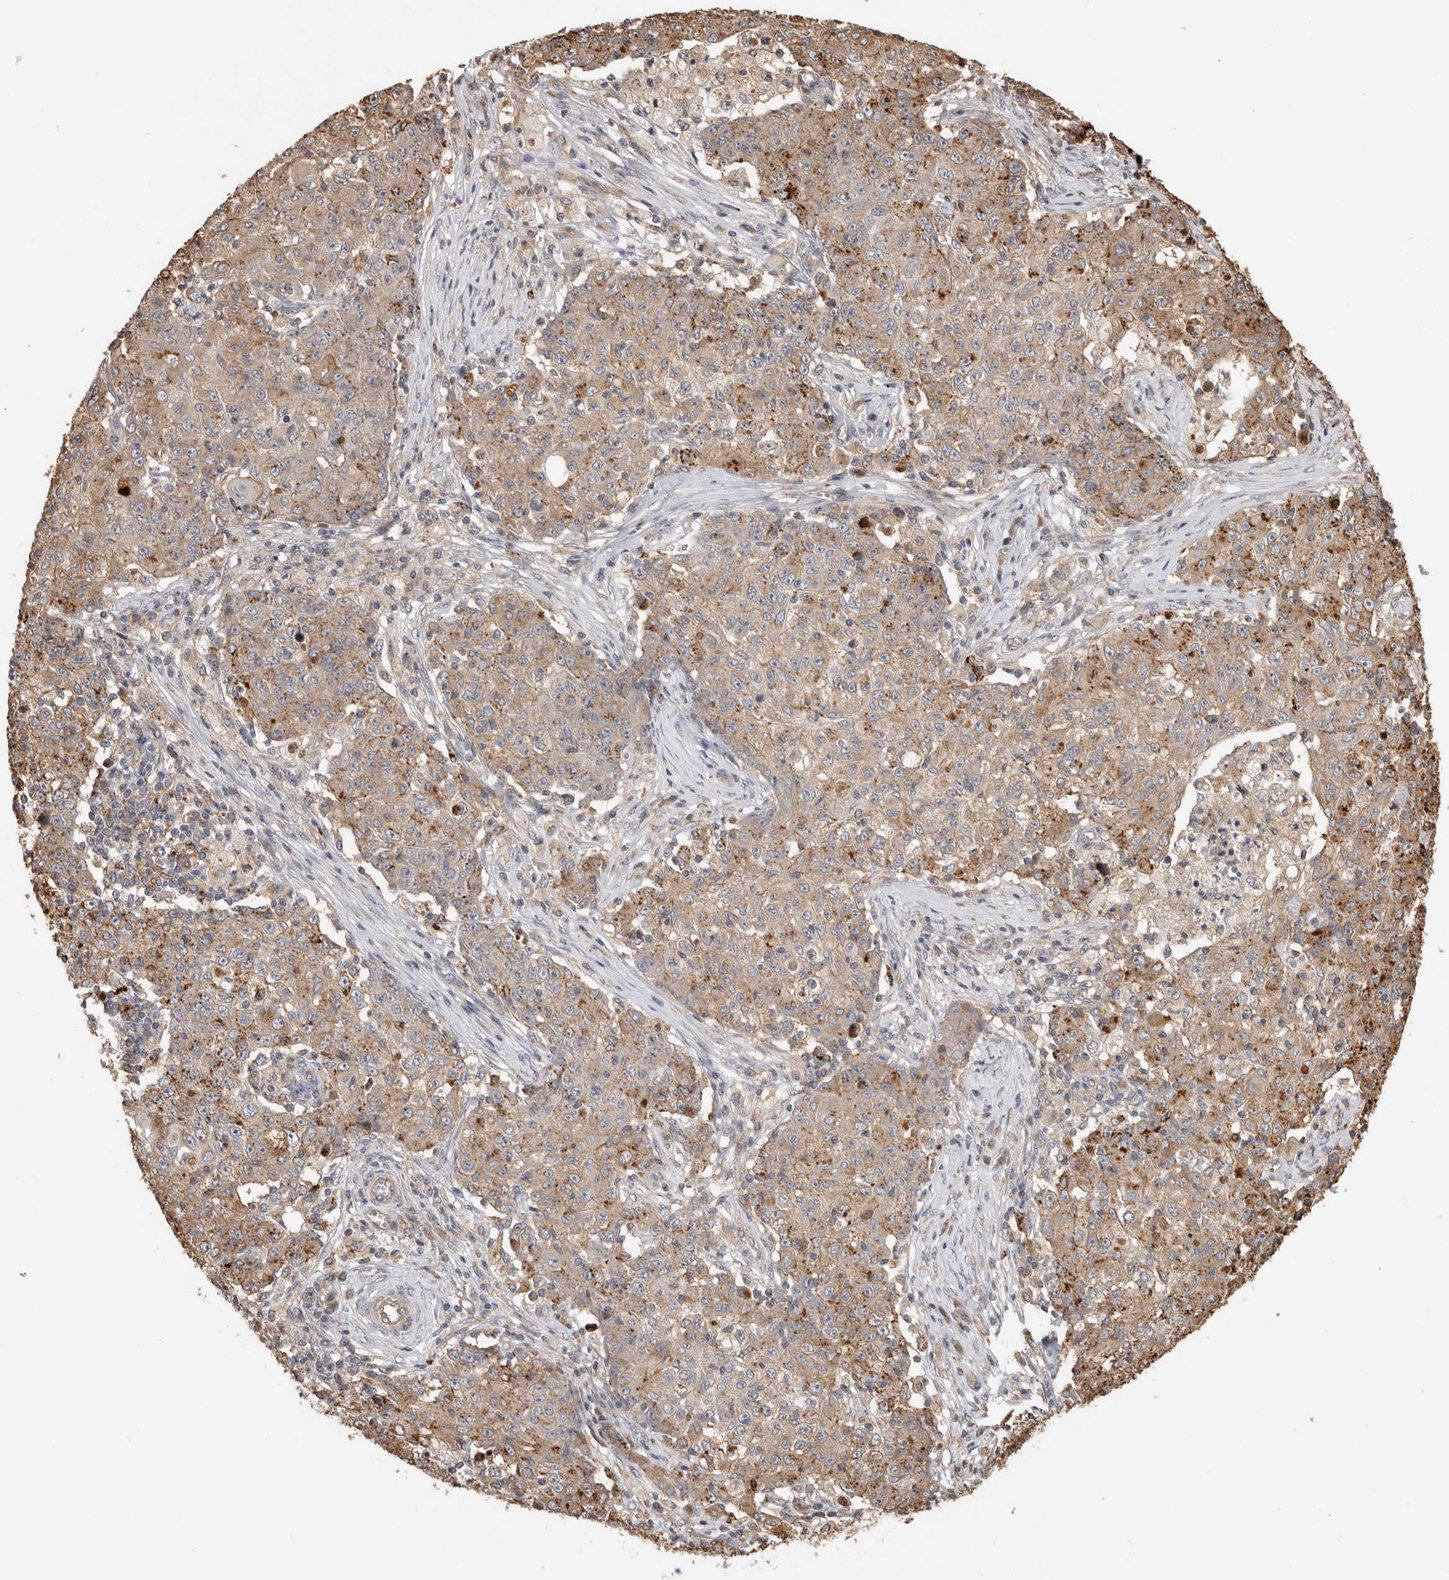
{"staining": {"intensity": "weak", "quantity": ">75%", "location": "cytoplasmic/membranous"}, "tissue": "ovarian cancer", "cell_type": "Tumor cells", "image_type": "cancer", "snomed": [{"axis": "morphology", "description": "Carcinoma, endometroid"}, {"axis": "topography", "description": "Ovary"}], "caption": "IHC (DAB (3,3'-diaminobenzidine)) staining of human ovarian cancer (endometroid carcinoma) reveals weak cytoplasmic/membranous protein staining in approximately >75% of tumor cells.", "gene": "CLIP1", "patient": {"sex": "female", "age": 42}}